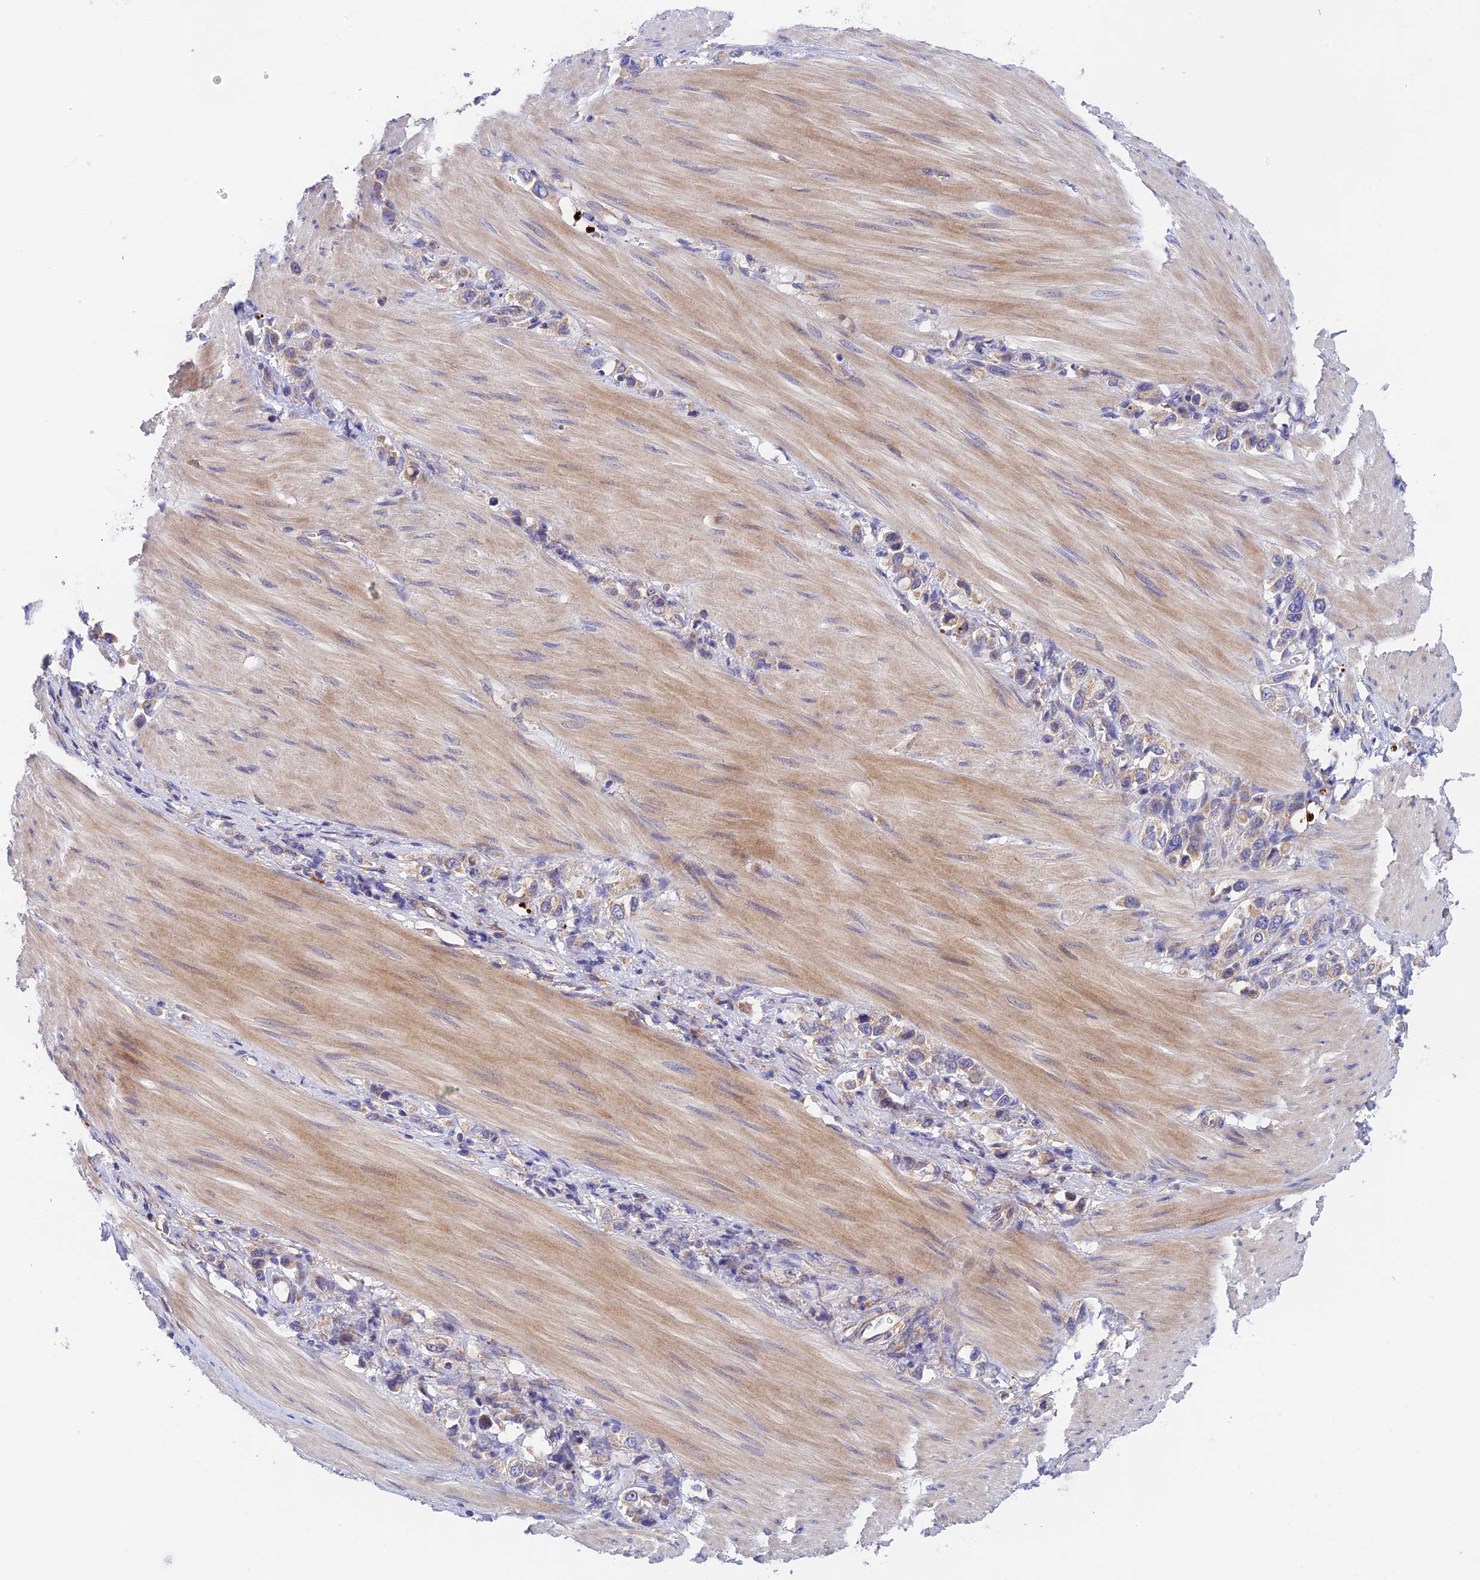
{"staining": {"intensity": "weak", "quantity": "<25%", "location": "cytoplasmic/membranous"}, "tissue": "stomach cancer", "cell_type": "Tumor cells", "image_type": "cancer", "snomed": [{"axis": "morphology", "description": "Adenocarcinoma, NOS"}, {"axis": "topography", "description": "Stomach"}], "caption": "Tumor cells are negative for brown protein staining in adenocarcinoma (stomach).", "gene": "RANBP6", "patient": {"sex": "female", "age": 65}}